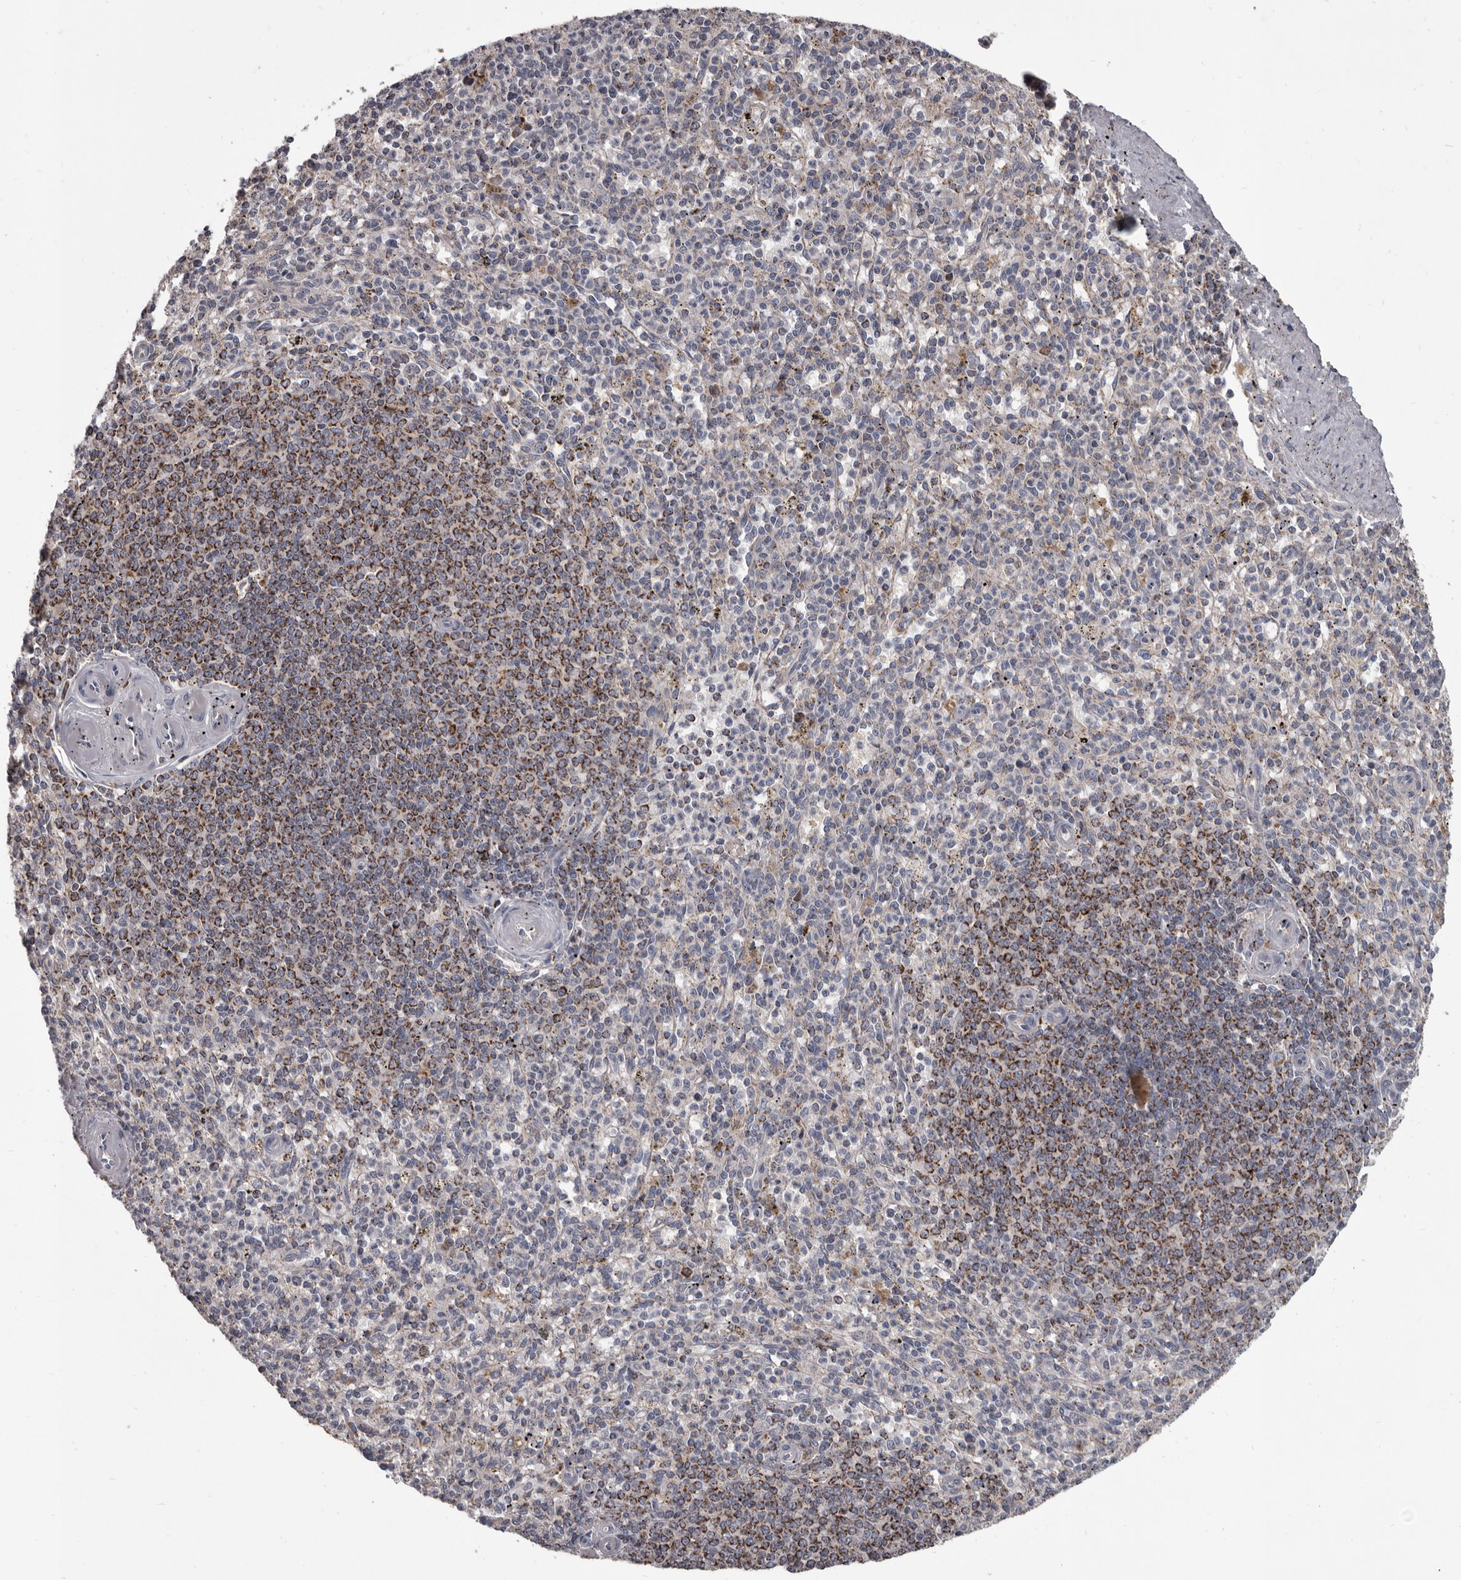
{"staining": {"intensity": "moderate", "quantity": "<25%", "location": "cytoplasmic/membranous"}, "tissue": "spleen", "cell_type": "Cells in red pulp", "image_type": "normal", "snomed": [{"axis": "morphology", "description": "Normal tissue, NOS"}, {"axis": "topography", "description": "Spleen"}], "caption": "Immunohistochemical staining of unremarkable spleen displays <25% levels of moderate cytoplasmic/membranous protein expression in approximately <25% of cells in red pulp.", "gene": "ALDH5A1", "patient": {"sex": "male", "age": 72}}